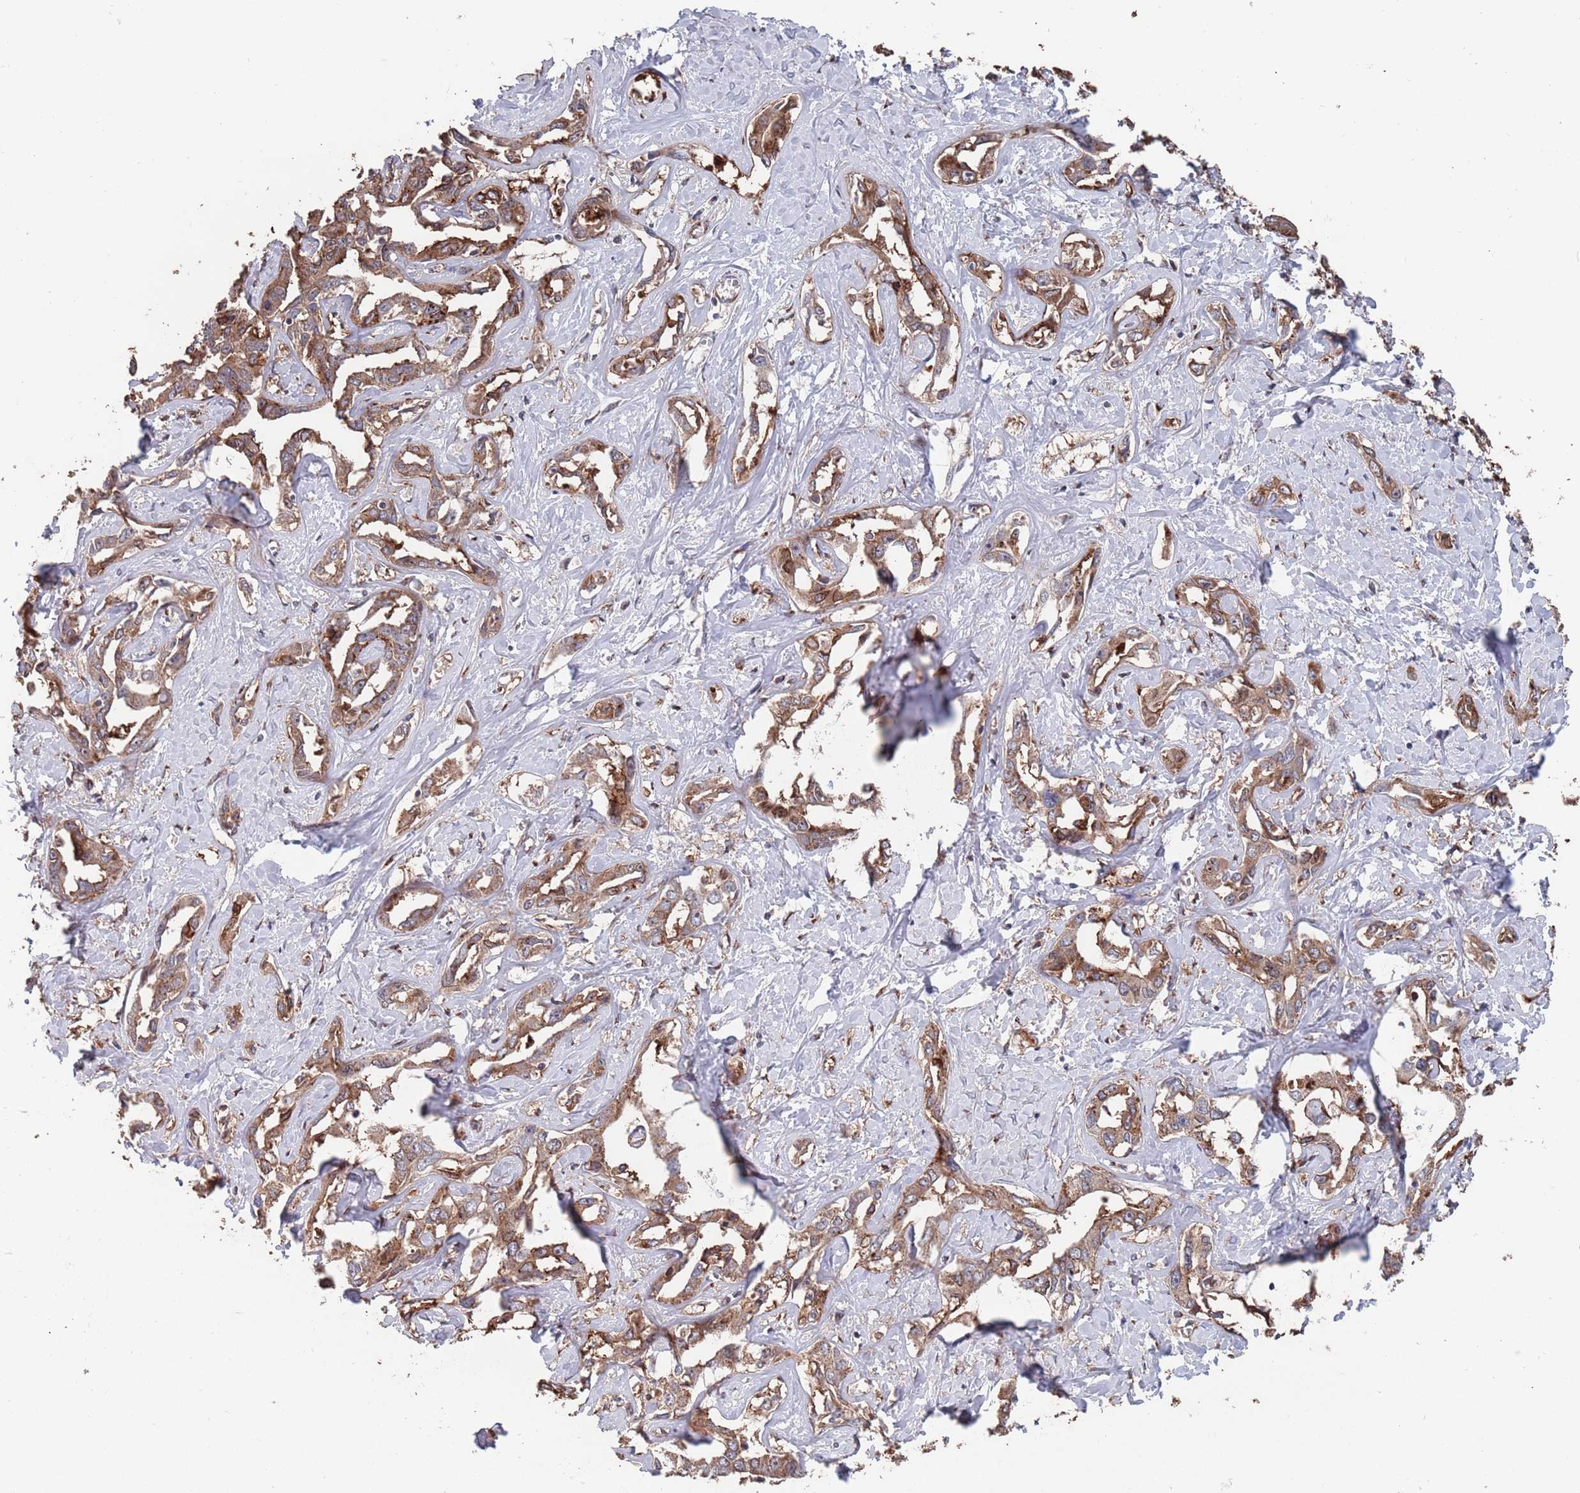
{"staining": {"intensity": "moderate", "quantity": ">75%", "location": "cytoplasmic/membranous"}, "tissue": "liver cancer", "cell_type": "Tumor cells", "image_type": "cancer", "snomed": [{"axis": "morphology", "description": "Cholangiocarcinoma"}, {"axis": "topography", "description": "Liver"}], "caption": "Protein staining of cholangiocarcinoma (liver) tissue displays moderate cytoplasmic/membranous expression in about >75% of tumor cells.", "gene": "UNC45A", "patient": {"sex": "male", "age": 59}}